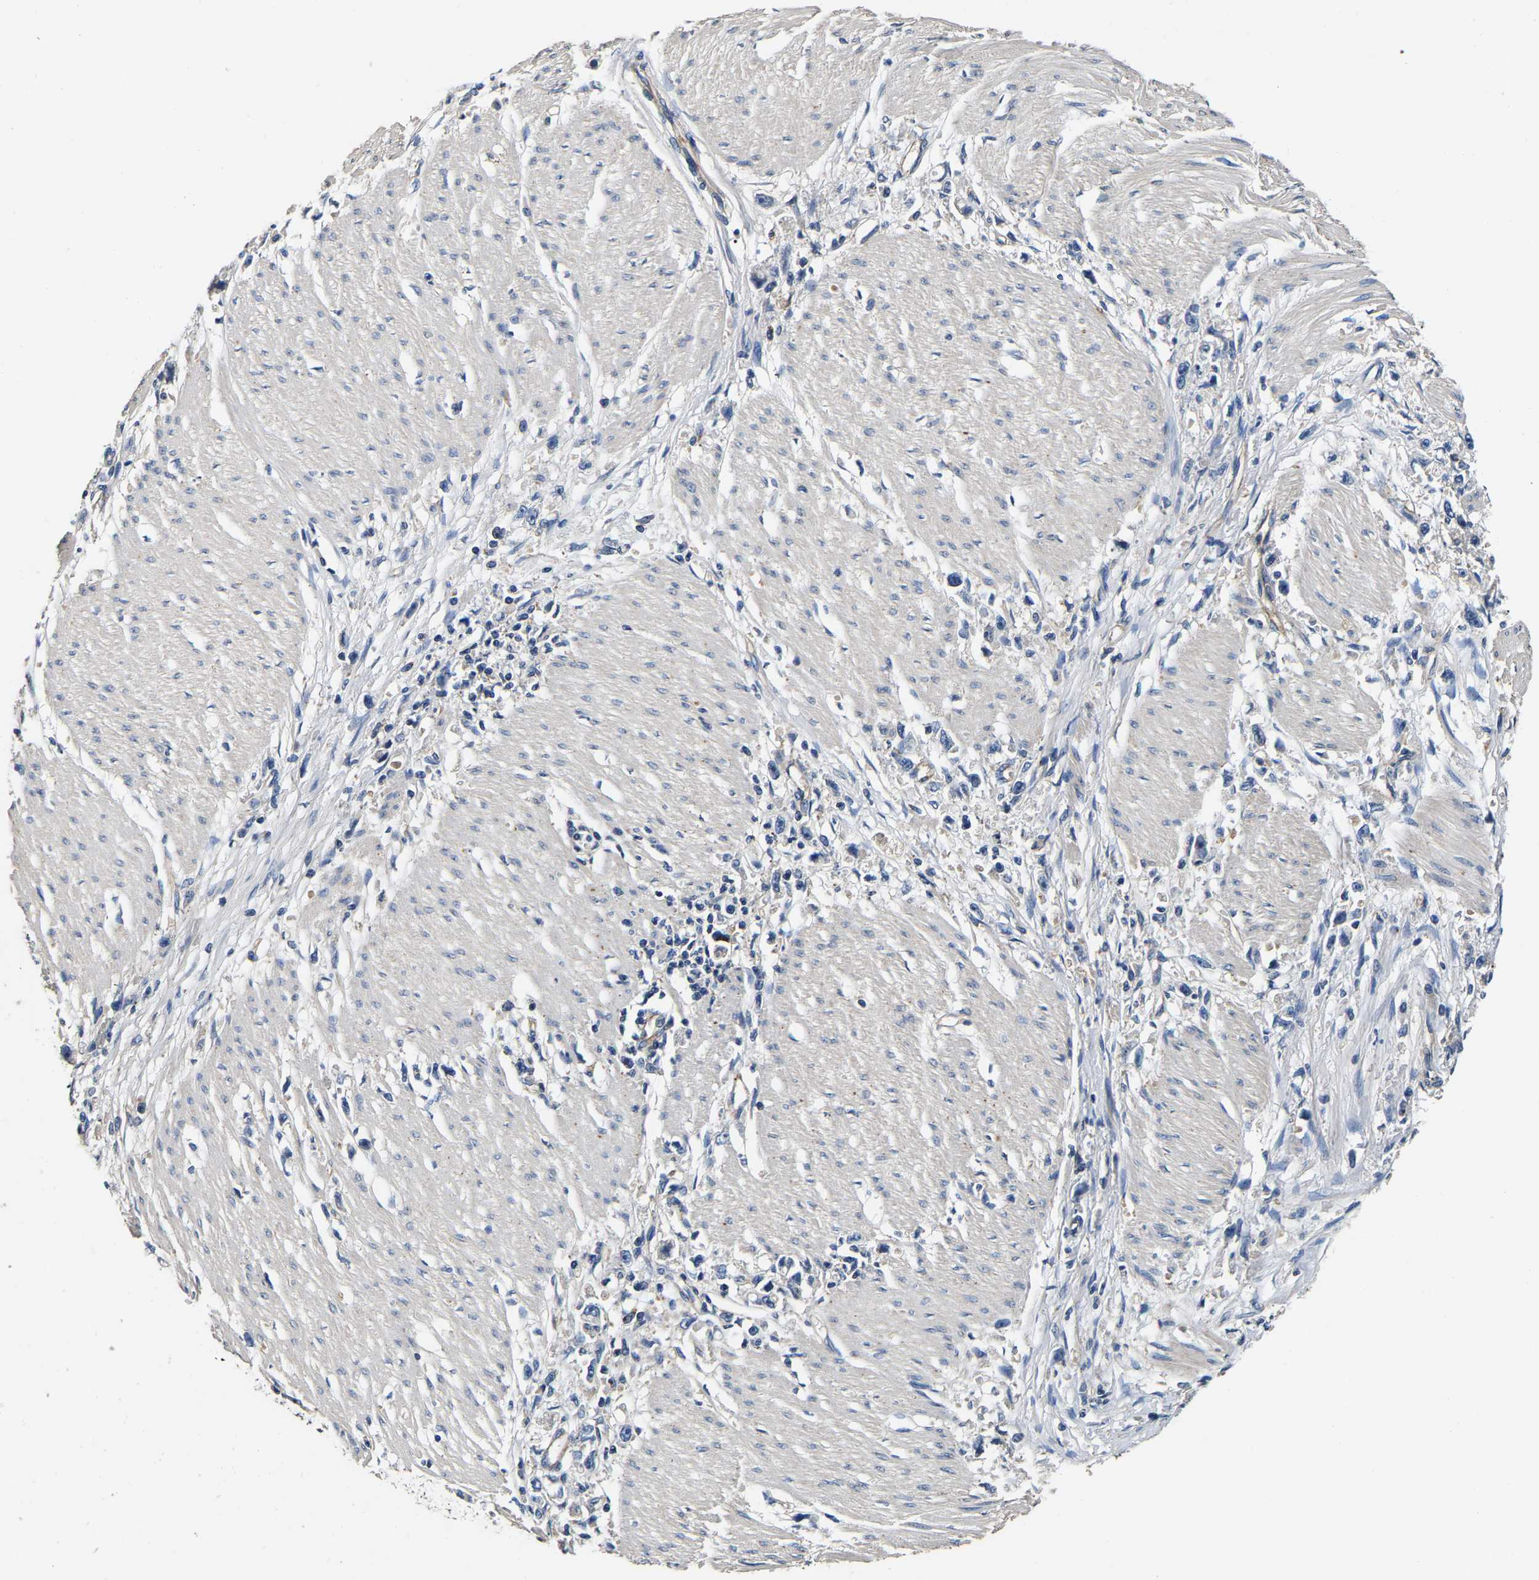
{"staining": {"intensity": "negative", "quantity": "none", "location": "none"}, "tissue": "stomach cancer", "cell_type": "Tumor cells", "image_type": "cancer", "snomed": [{"axis": "morphology", "description": "Adenocarcinoma, NOS"}, {"axis": "topography", "description": "Stomach"}], "caption": "Immunohistochemistry photomicrograph of stomach cancer stained for a protein (brown), which exhibits no expression in tumor cells.", "gene": "SH3GLB1", "patient": {"sex": "female", "age": 59}}